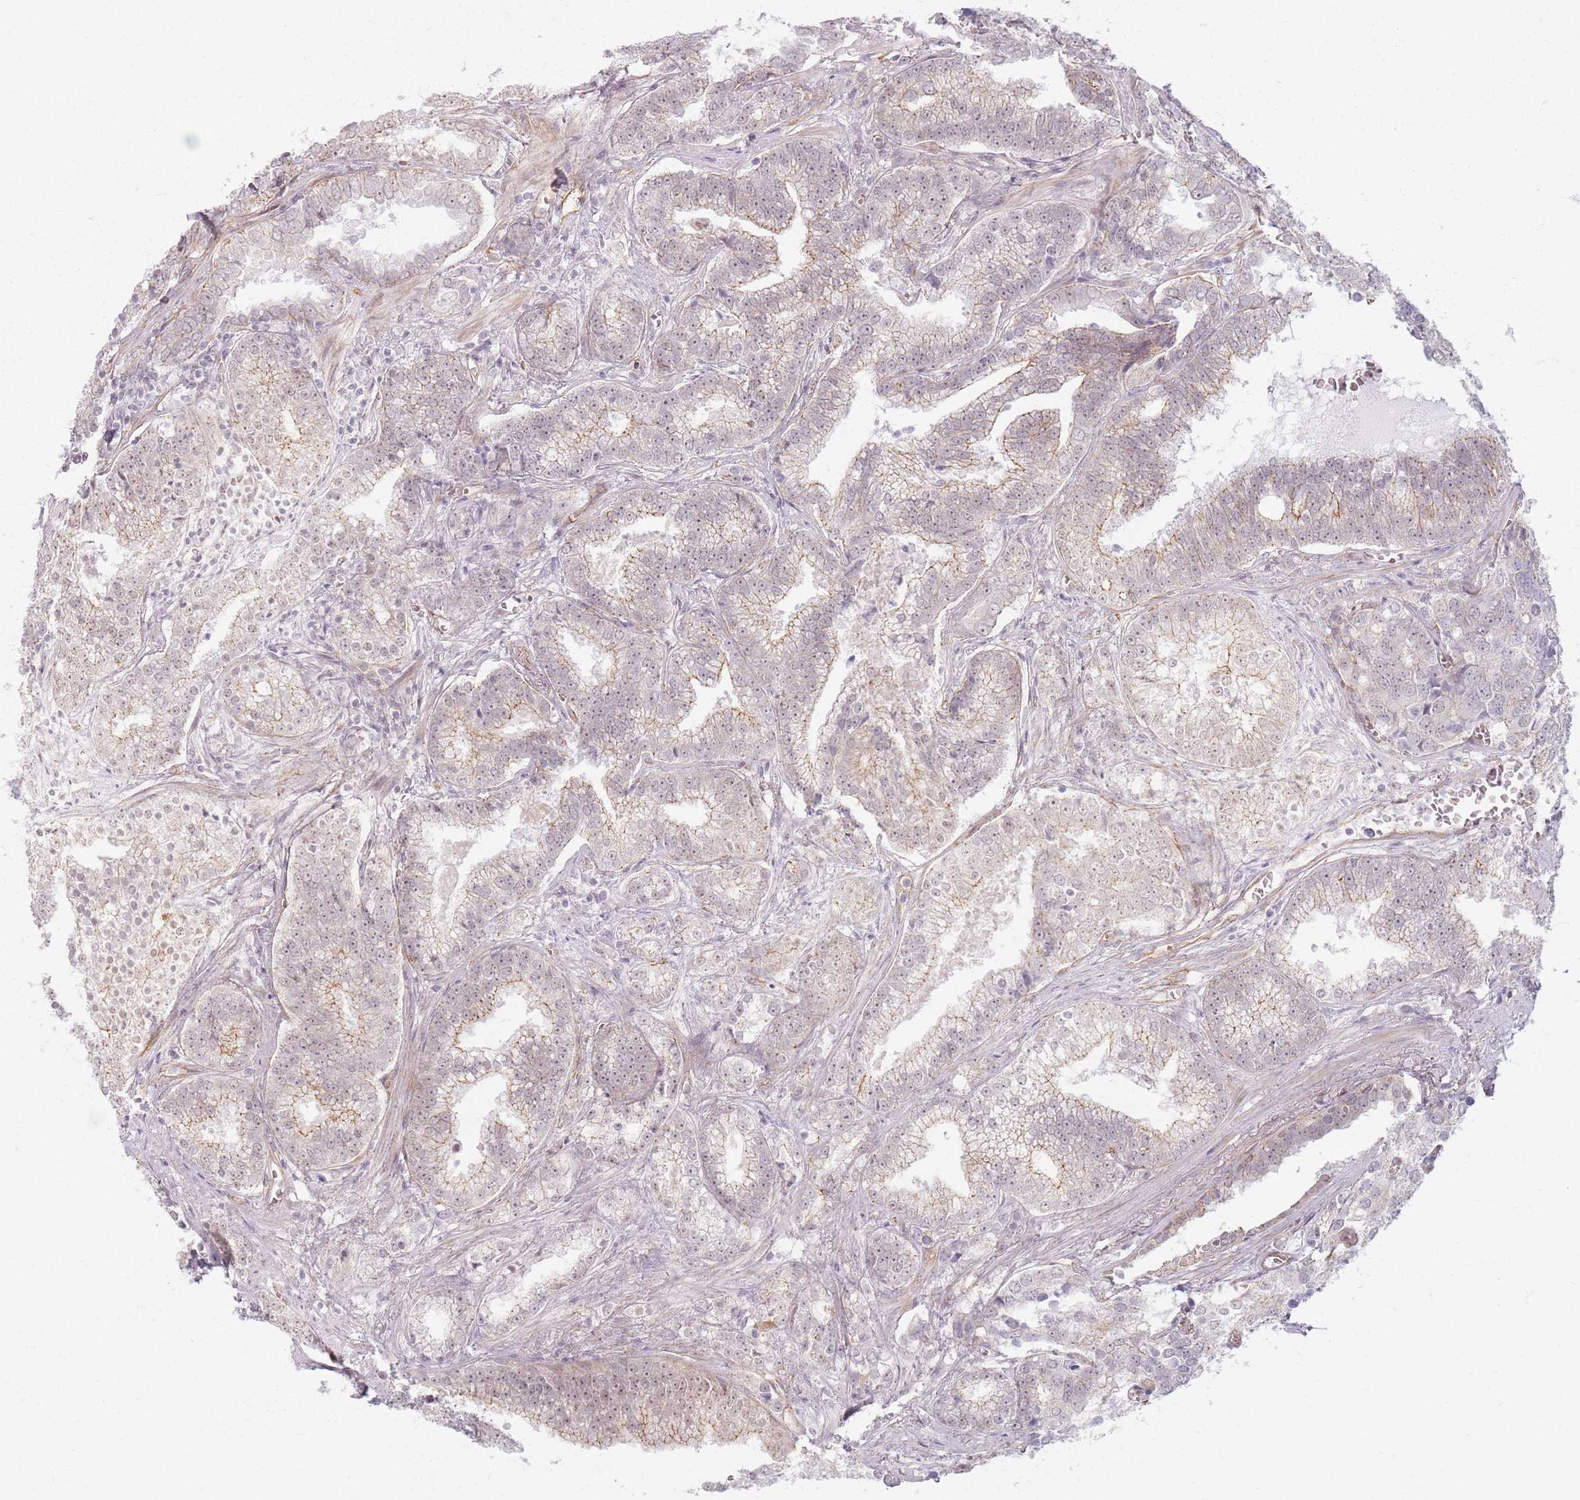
{"staining": {"intensity": "negative", "quantity": "none", "location": "none"}, "tissue": "prostate cancer", "cell_type": "Tumor cells", "image_type": "cancer", "snomed": [{"axis": "morphology", "description": "Adenocarcinoma, High grade"}, {"axis": "topography", "description": "Prostate"}], "caption": "IHC micrograph of human prostate high-grade adenocarcinoma stained for a protein (brown), which demonstrates no positivity in tumor cells. (DAB (3,3'-diaminobenzidine) immunohistochemistry visualized using brightfield microscopy, high magnification).", "gene": "KCNA5", "patient": {"sex": "male", "age": 67}}